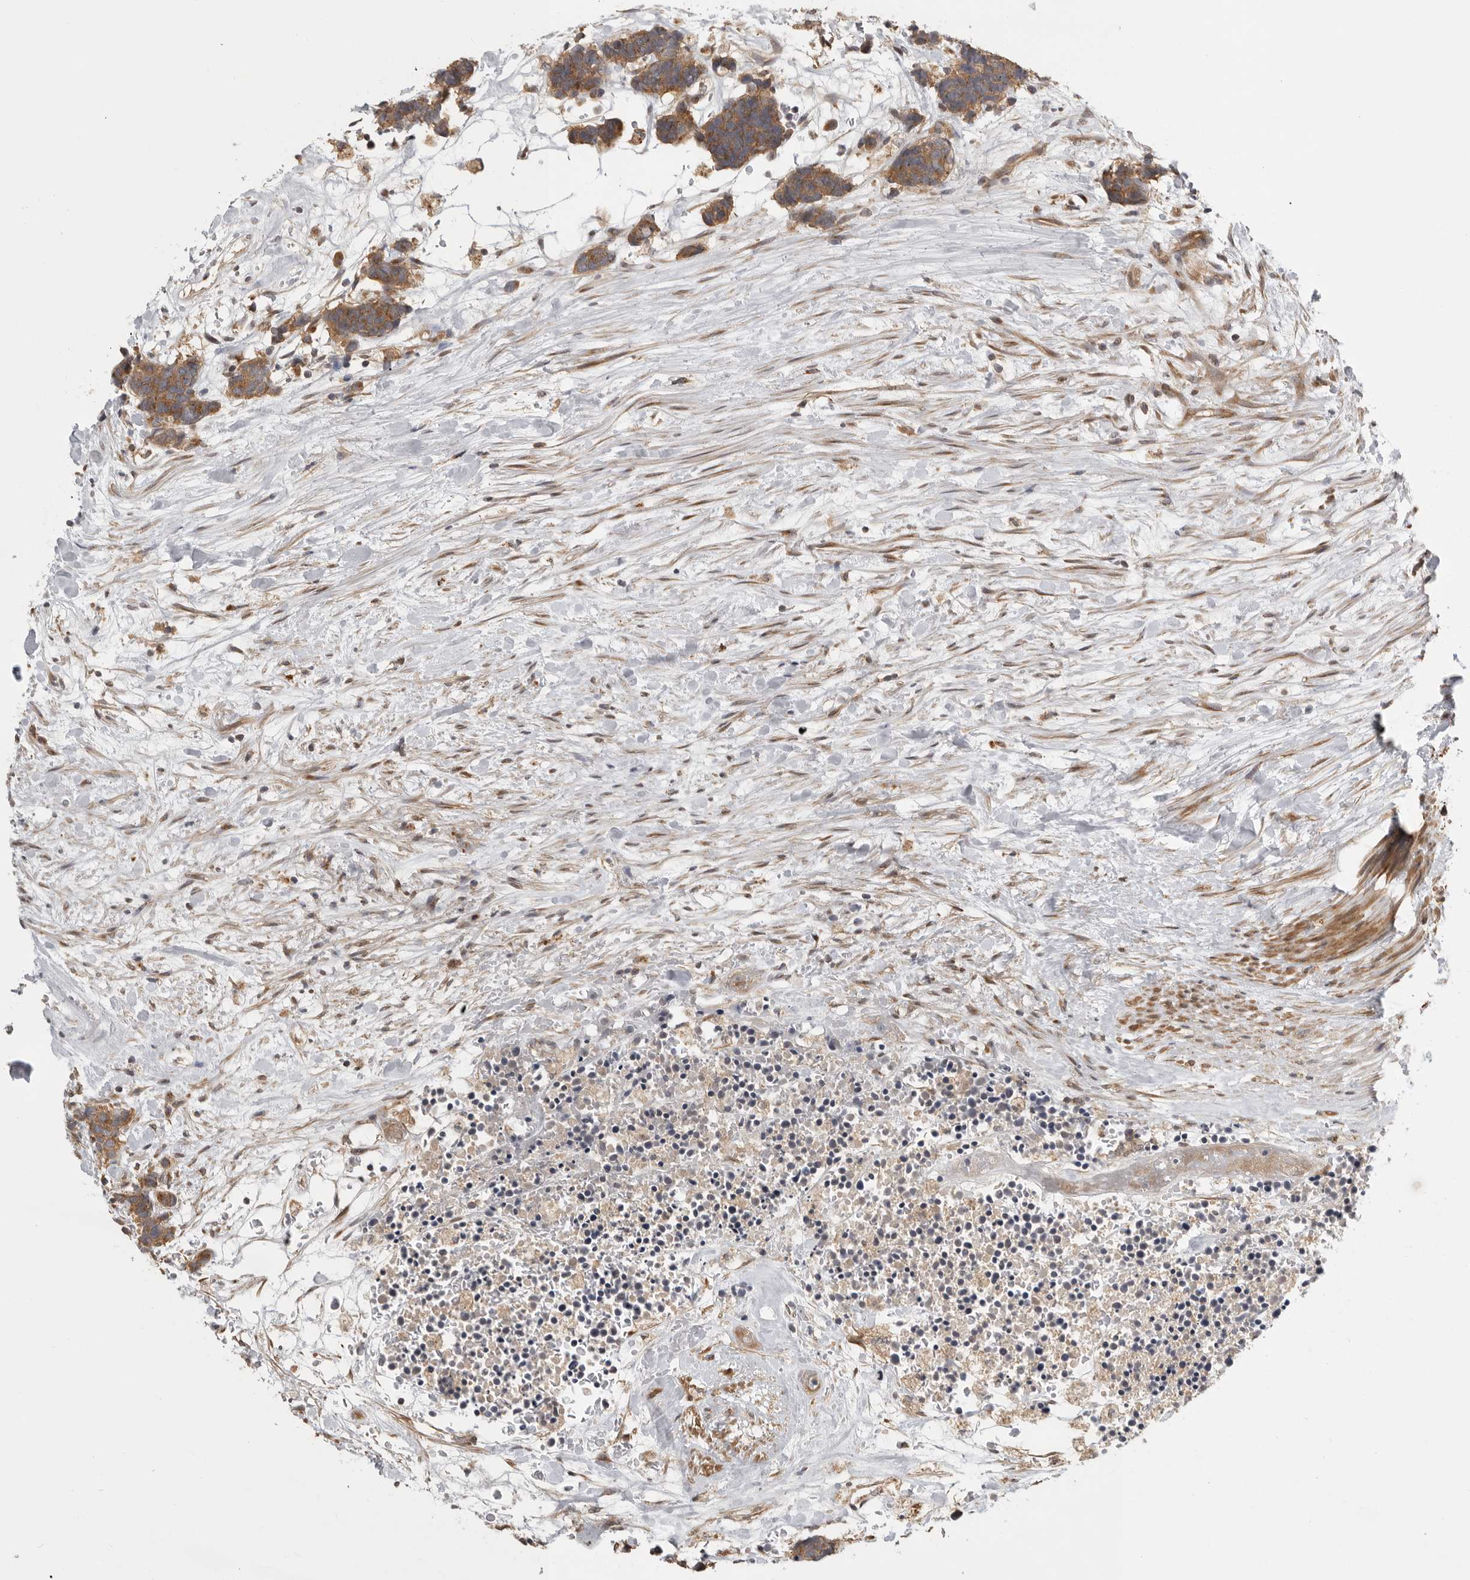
{"staining": {"intensity": "moderate", "quantity": ">75%", "location": "cytoplasmic/membranous"}, "tissue": "carcinoid", "cell_type": "Tumor cells", "image_type": "cancer", "snomed": [{"axis": "morphology", "description": "Carcinoma, NOS"}, {"axis": "morphology", "description": "Carcinoid, malignant, NOS"}, {"axis": "topography", "description": "Urinary bladder"}], "caption": "Immunohistochemistry (DAB) staining of human carcinoid displays moderate cytoplasmic/membranous protein staining in about >75% of tumor cells. The staining was performed using DAB to visualize the protein expression in brown, while the nuclei were stained in blue with hematoxylin (Magnification: 20x).", "gene": "CUEDC1", "patient": {"sex": "male", "age": 57}}